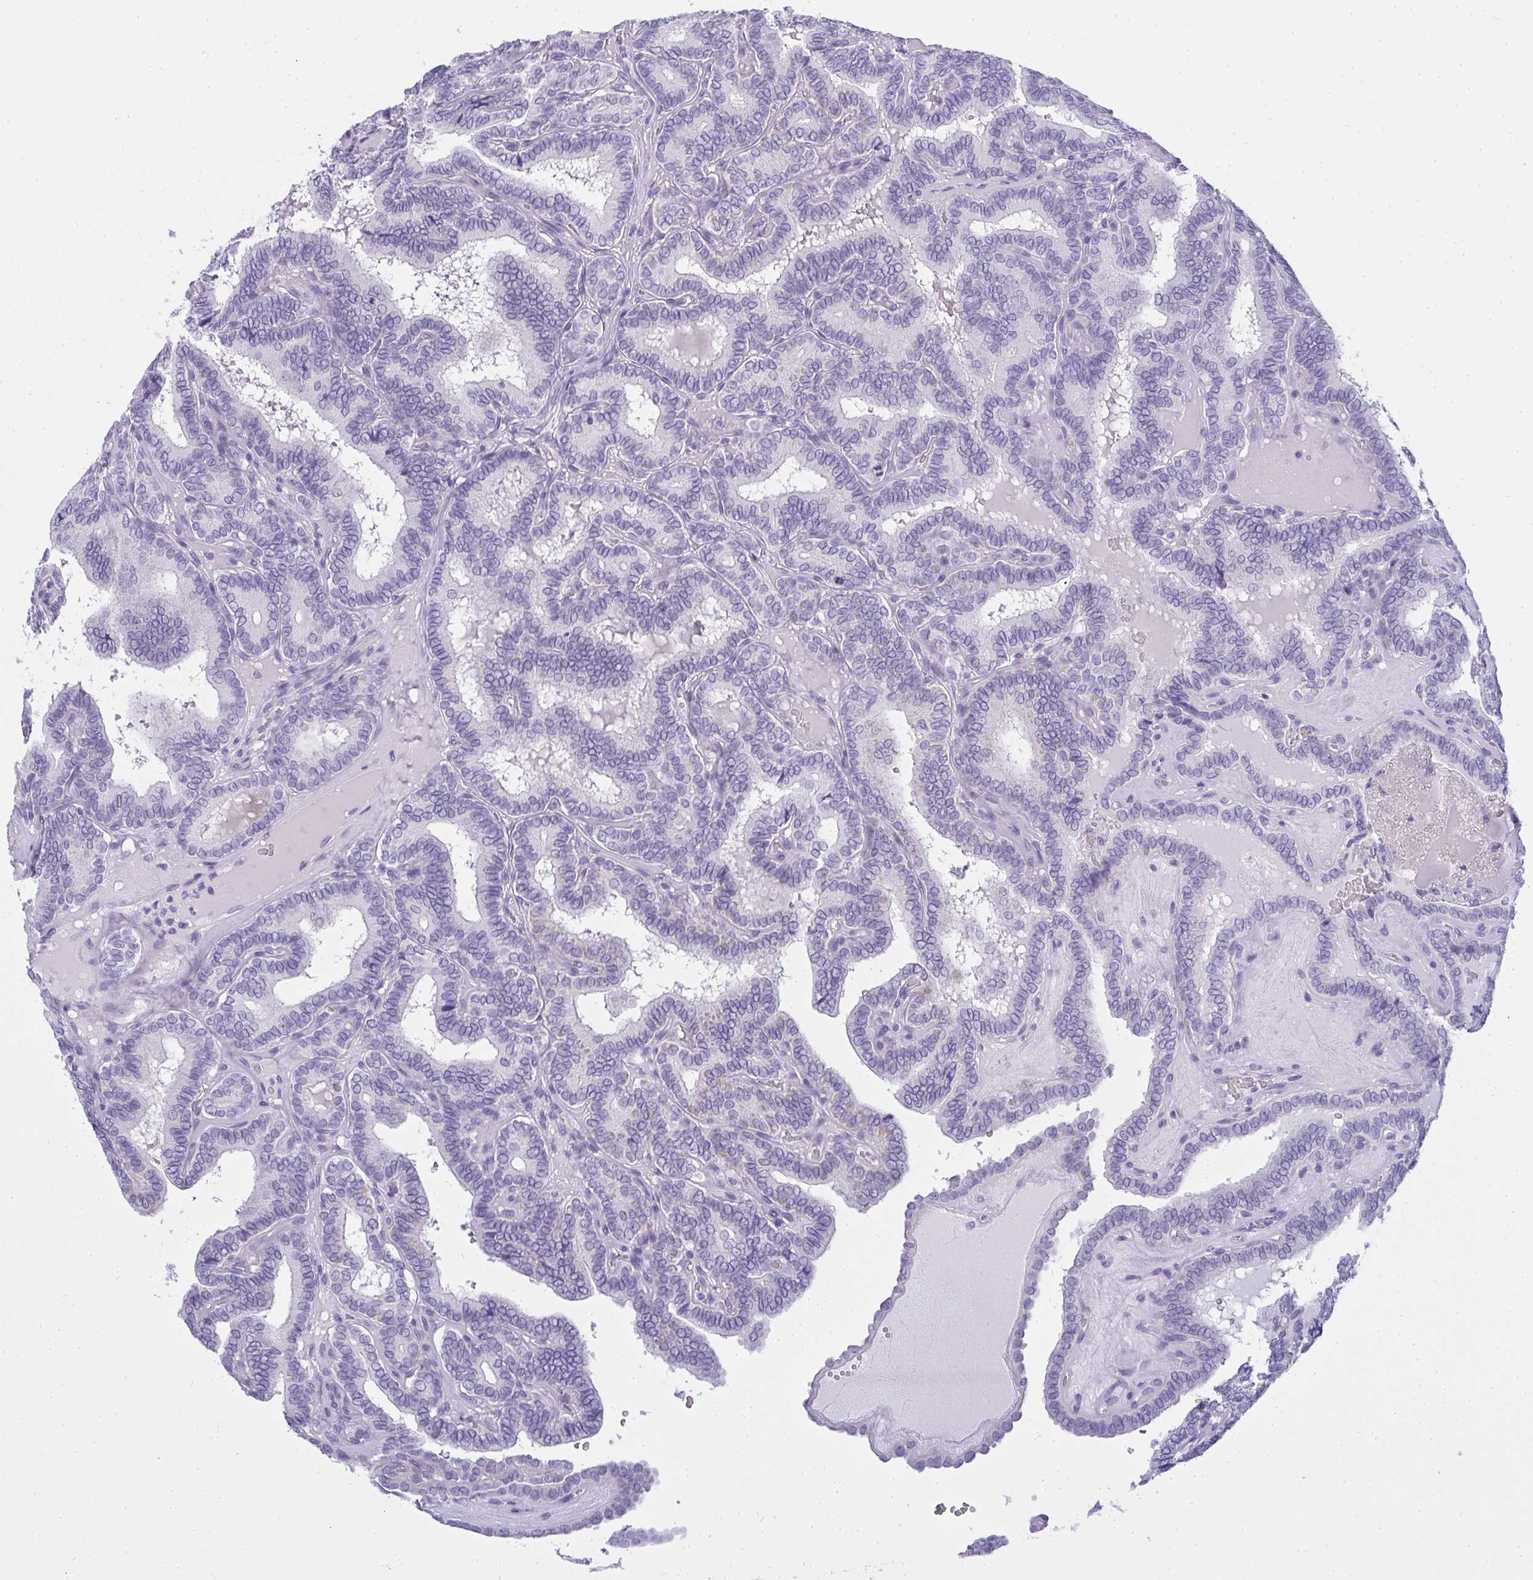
{"staining": {"intensity": "negative", "quantity": "none", "location": "none"}, "tissue": "thyroid cancer", "cell_type": "Tumor cells", "image_type": "cancer", "snomed": [{"axis": "morphology", "description": "Papillary adenocarcinoma, NOS"}, {"axis": "topography", "description": "Thyroid gland"}], "caption": "This photomicrograph is of papillary adenocarcinoma (thyroid) stained with immunohistochemistry to label a protein in brown with the nuclei are counter-stained blue. There is no positivity in tumor cells.", "gene": "GSDMB", "patient": {"sex": "female", "age": 21}}